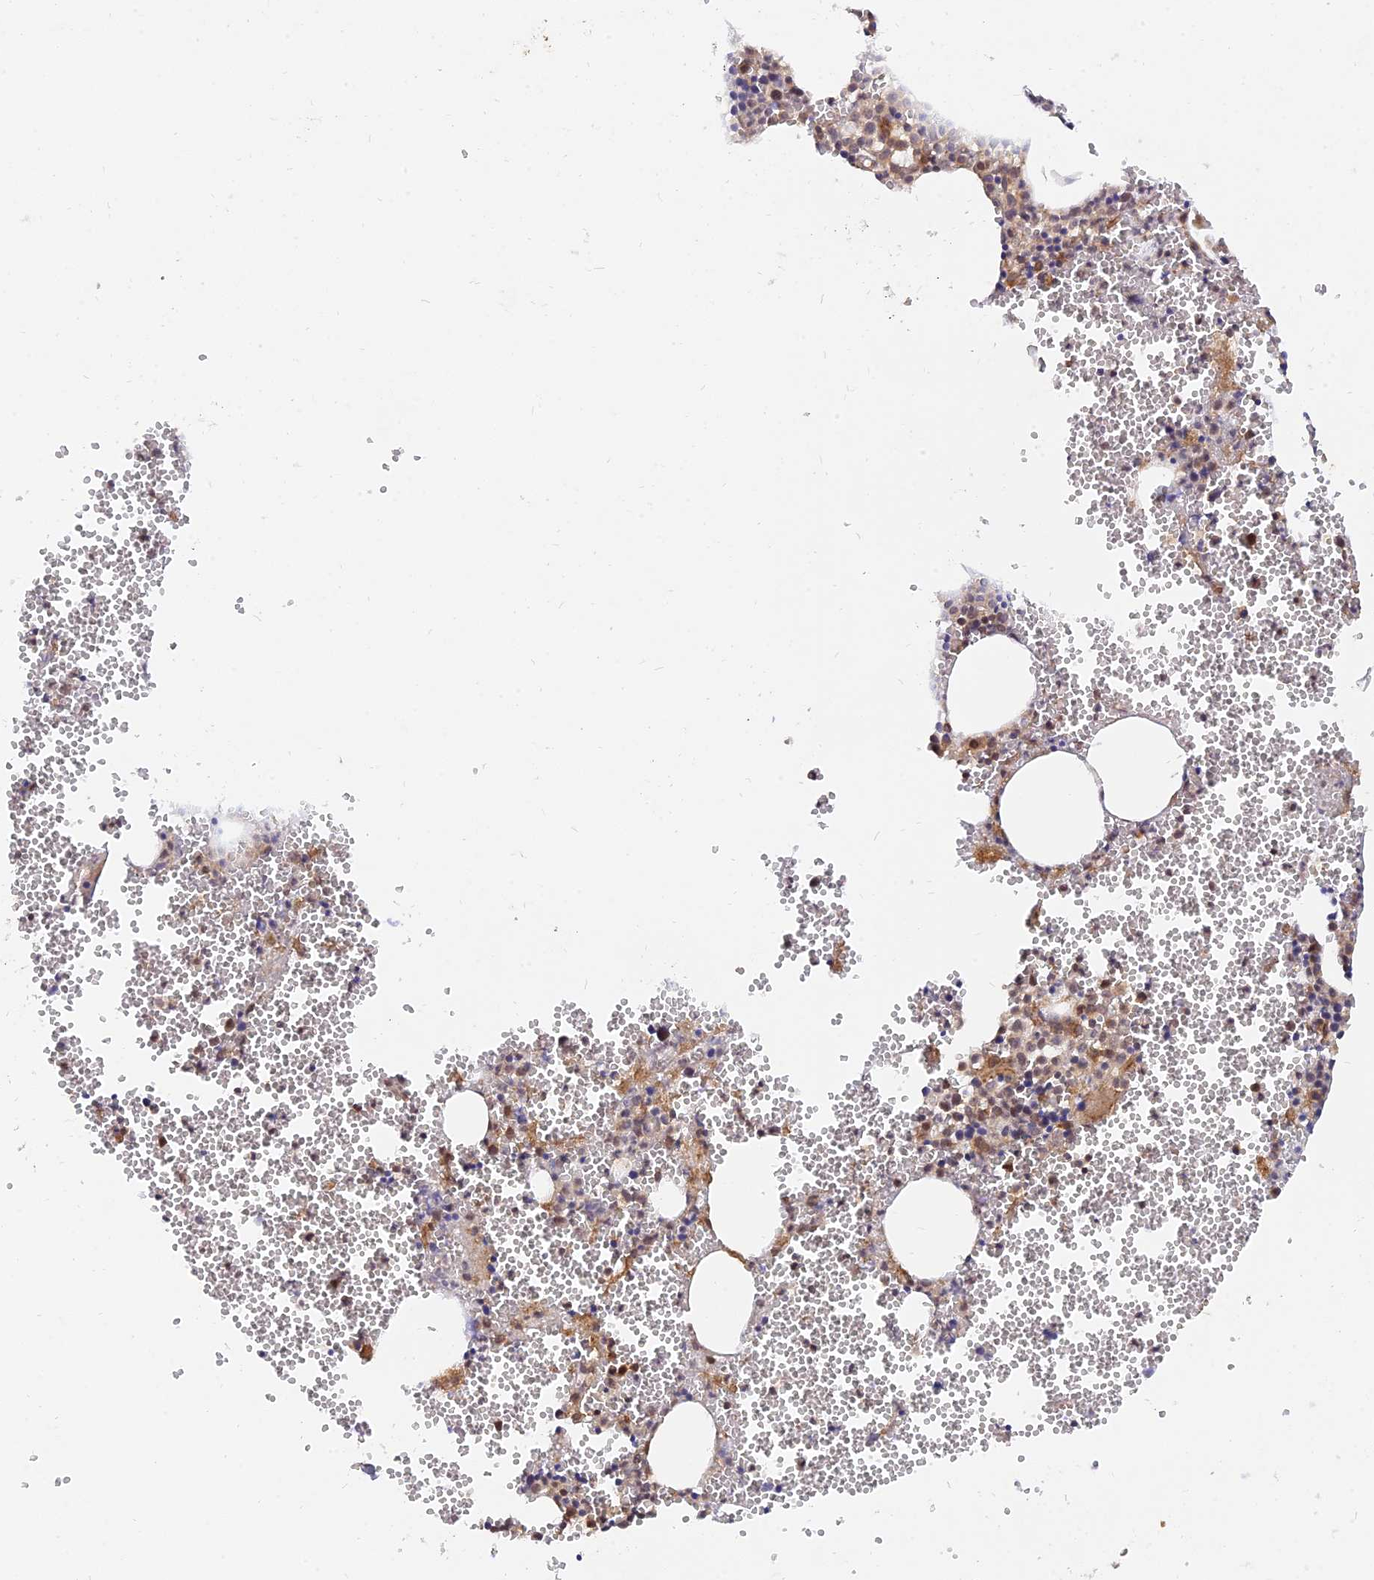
{"staining": {"intensity": "moderate", "quantity": "<25%", "location": "cytoplasmic/membranous"}, "tissue": "bone marrow", "cell_type": "Hematopoietic cells", "image_type": "normal", "snomed": [{"axis": "morphology", "description": "Normal tissue, NOS"}, {"axis": "topography", "description": "Bone marrow"}], "caption": "Hematopoietic cells exhibit moderate cytoplasmic/membranous positivity in about <25% of cells in normal bone marrow. The protein is shown in brown color, while the nuclei are stained blue.", "gene": "WDR41", "patient": {"sex": "female", "age": 77}}